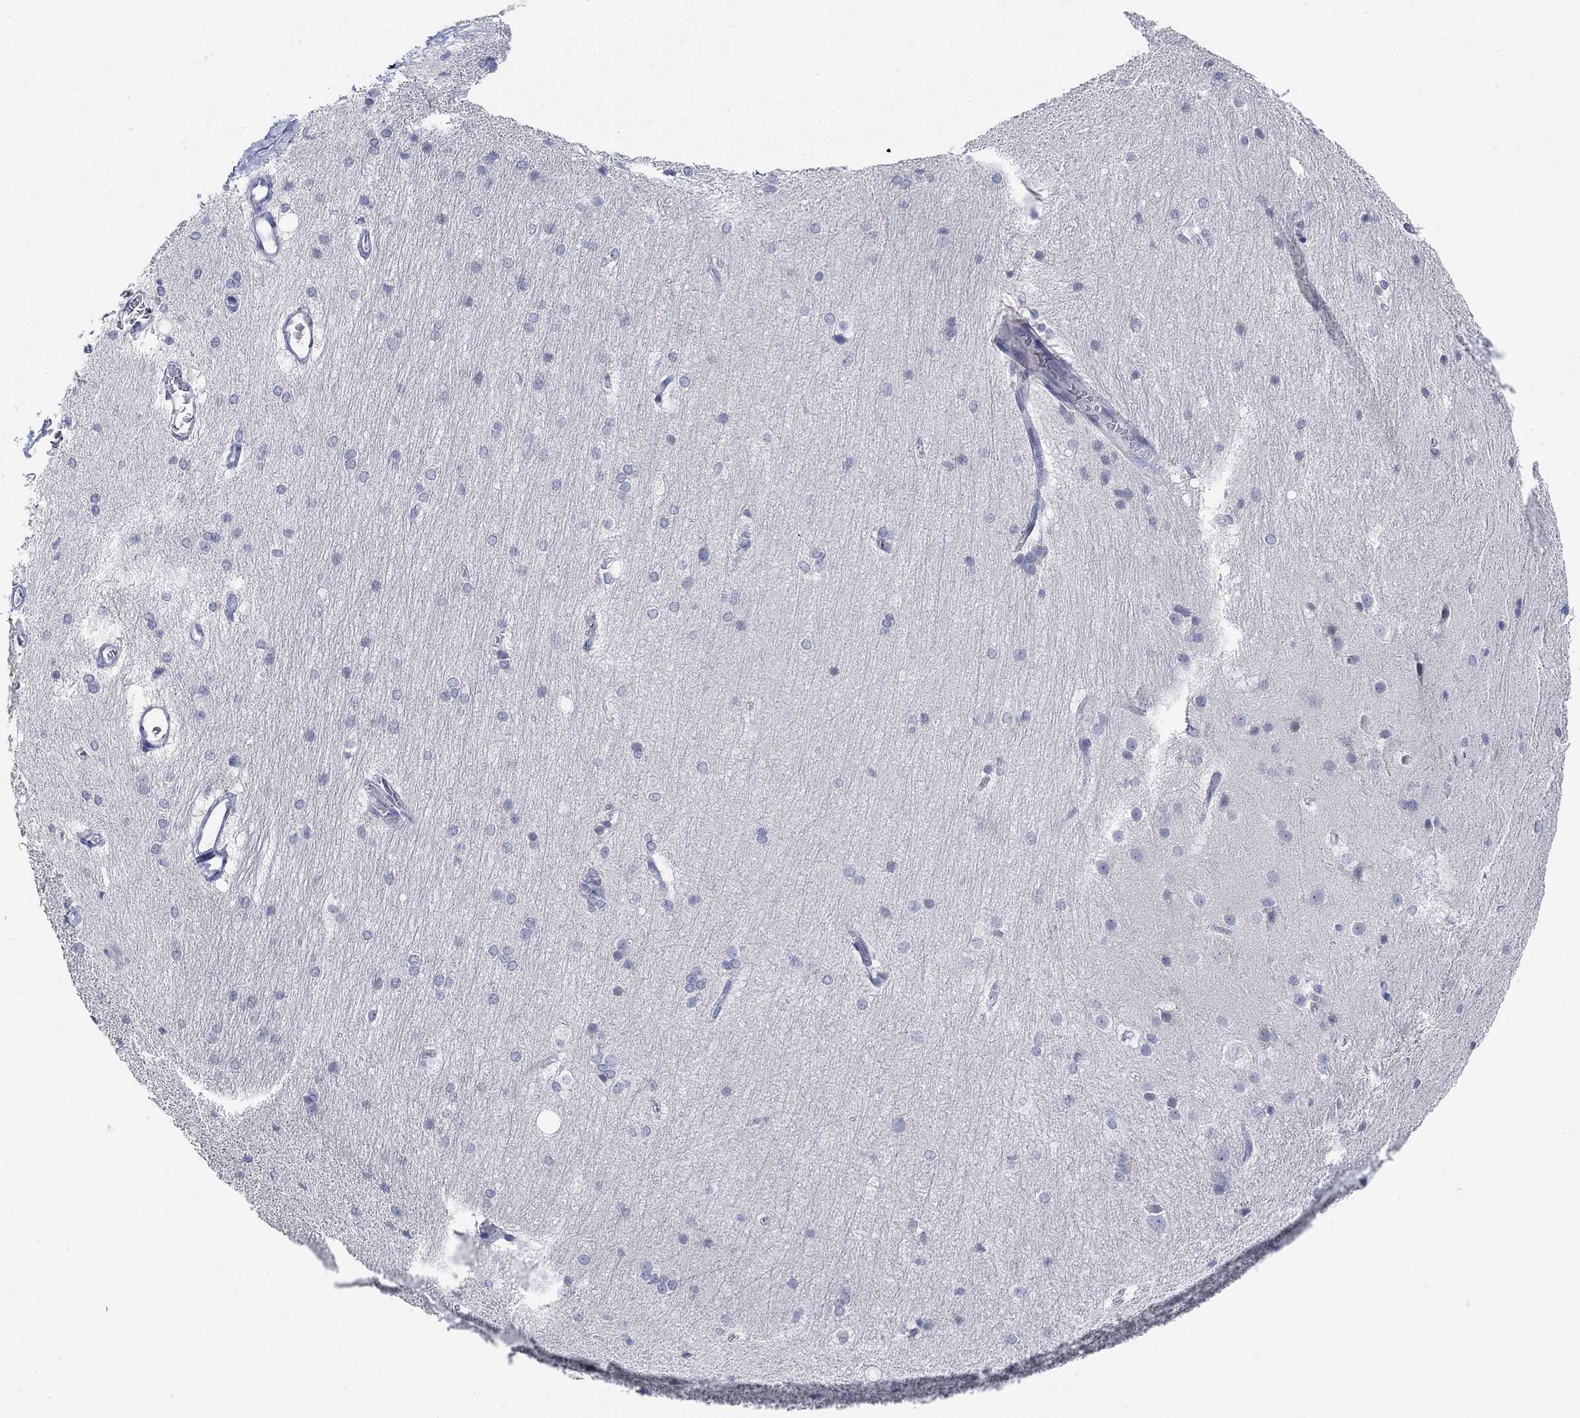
{"staining": {"intensity": "negative", "quantity": "none", "location": "none"}, "tissue": "hippocampus", "cell_type": "Glial cells", "image_type": "normal", "snomed": [{"axis": "morphology", "description": "Normal tissue, NOS"}, {"axis": "topography", "description": "Cerebral cortex"}, {"axis": "topography", "description": "Hippocampus"}], "caption": "Immunohistochemical staining of normal hippocampus exhibits no significant staining in glial cells.", "gene": "ATP6V1E2", "patient": {"sex": "female", "age": 19}}